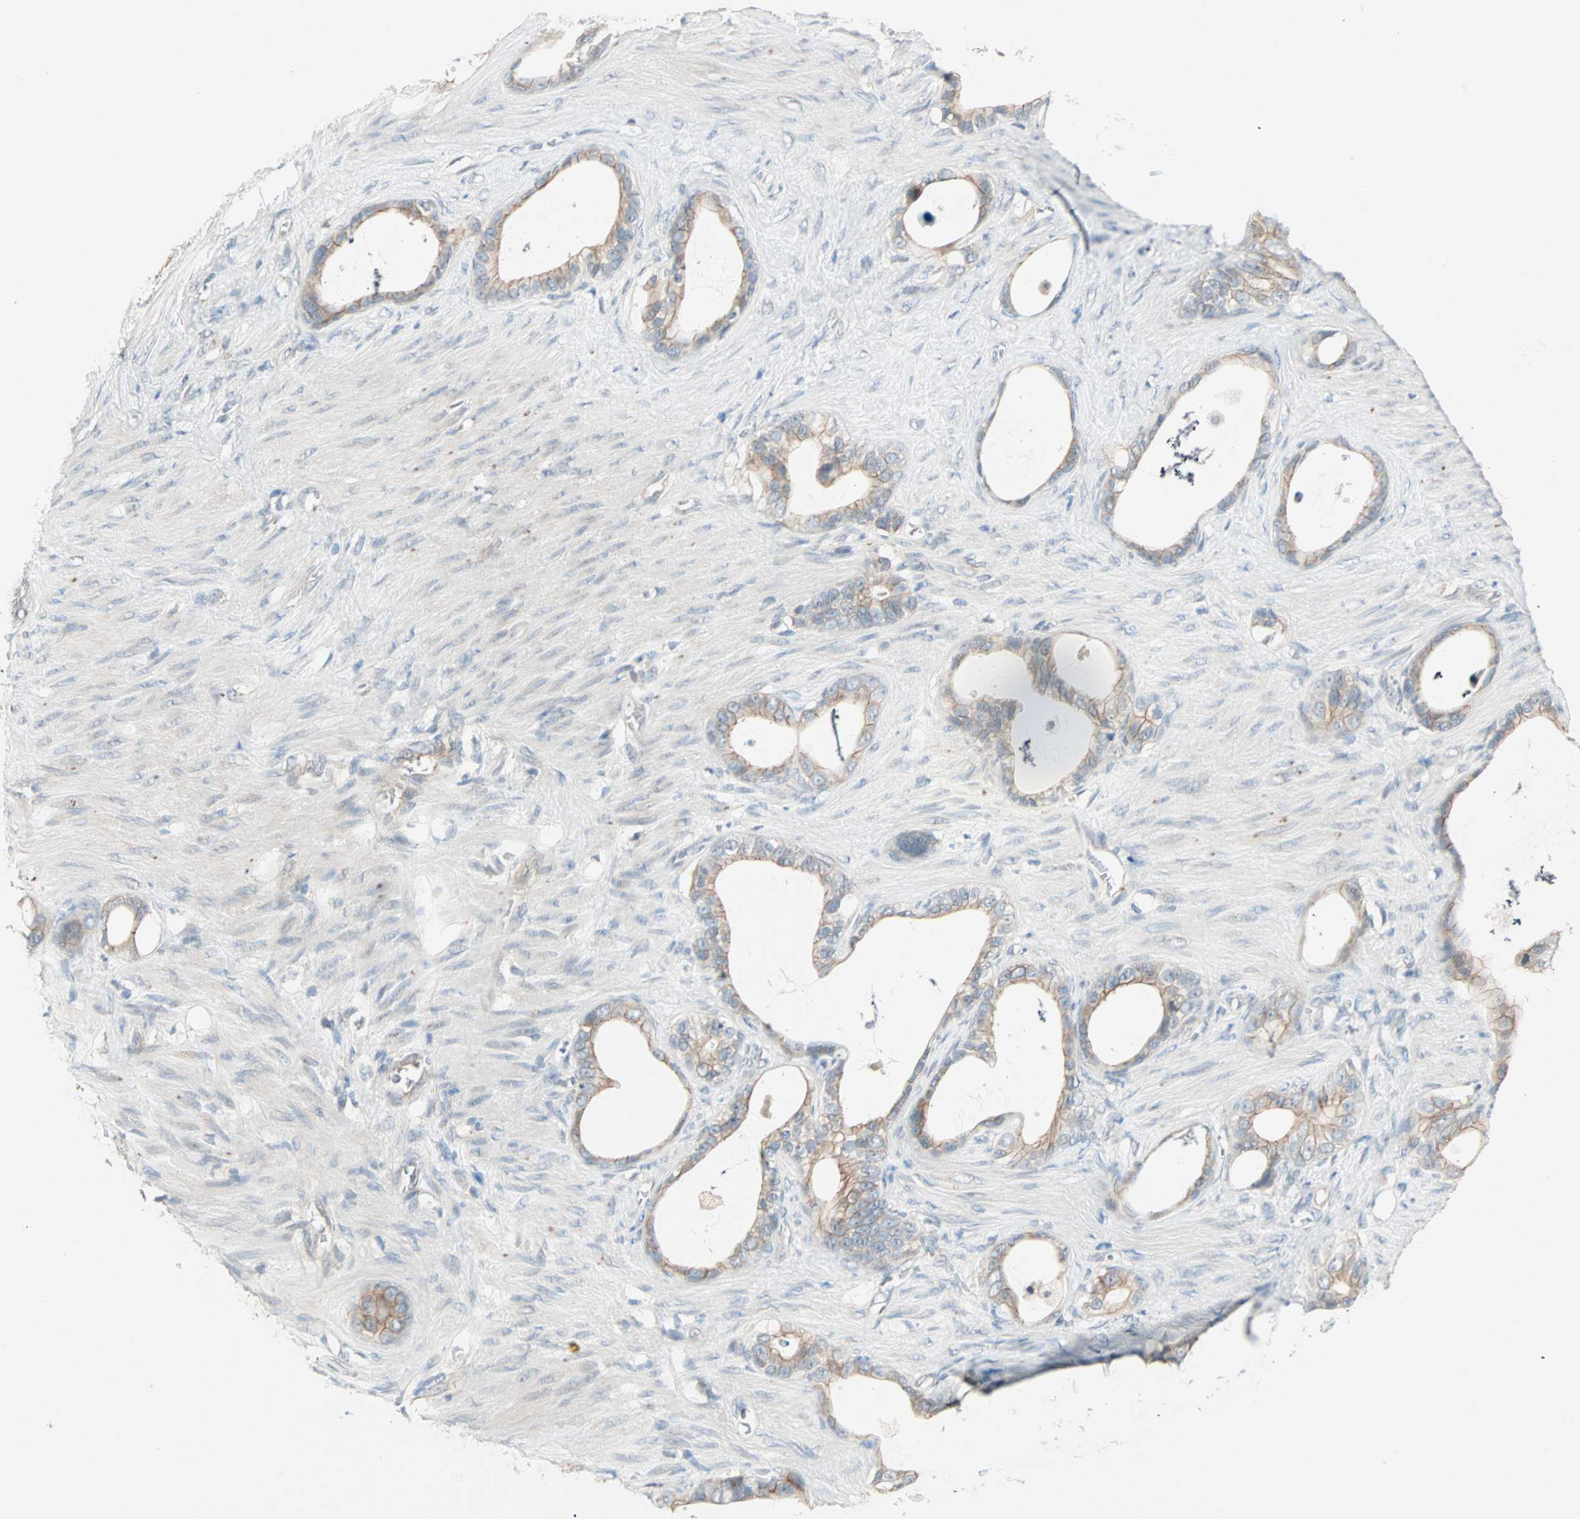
{"staining": {"intensity": "moderate", "quantity": ">75%", "location": "cytoplasmic/membranous"}, "tissue": "stomach cancer", "cell_type": "Tumor cells", "image_type": "cancer", "snomed": [{"axis": "morphology", "description": "Adenocarcinoma, NOS"}, {"axis": "topography", "description": "Stomach"}], "caption": "Immunohistochemical staining of human stomach cancer reveals medium levels of moderate cytoplasmic/membranous expression in about >75% of tumor cells.", "gene": "TTF2", "patient": {"sex": "female", "age": 75}}